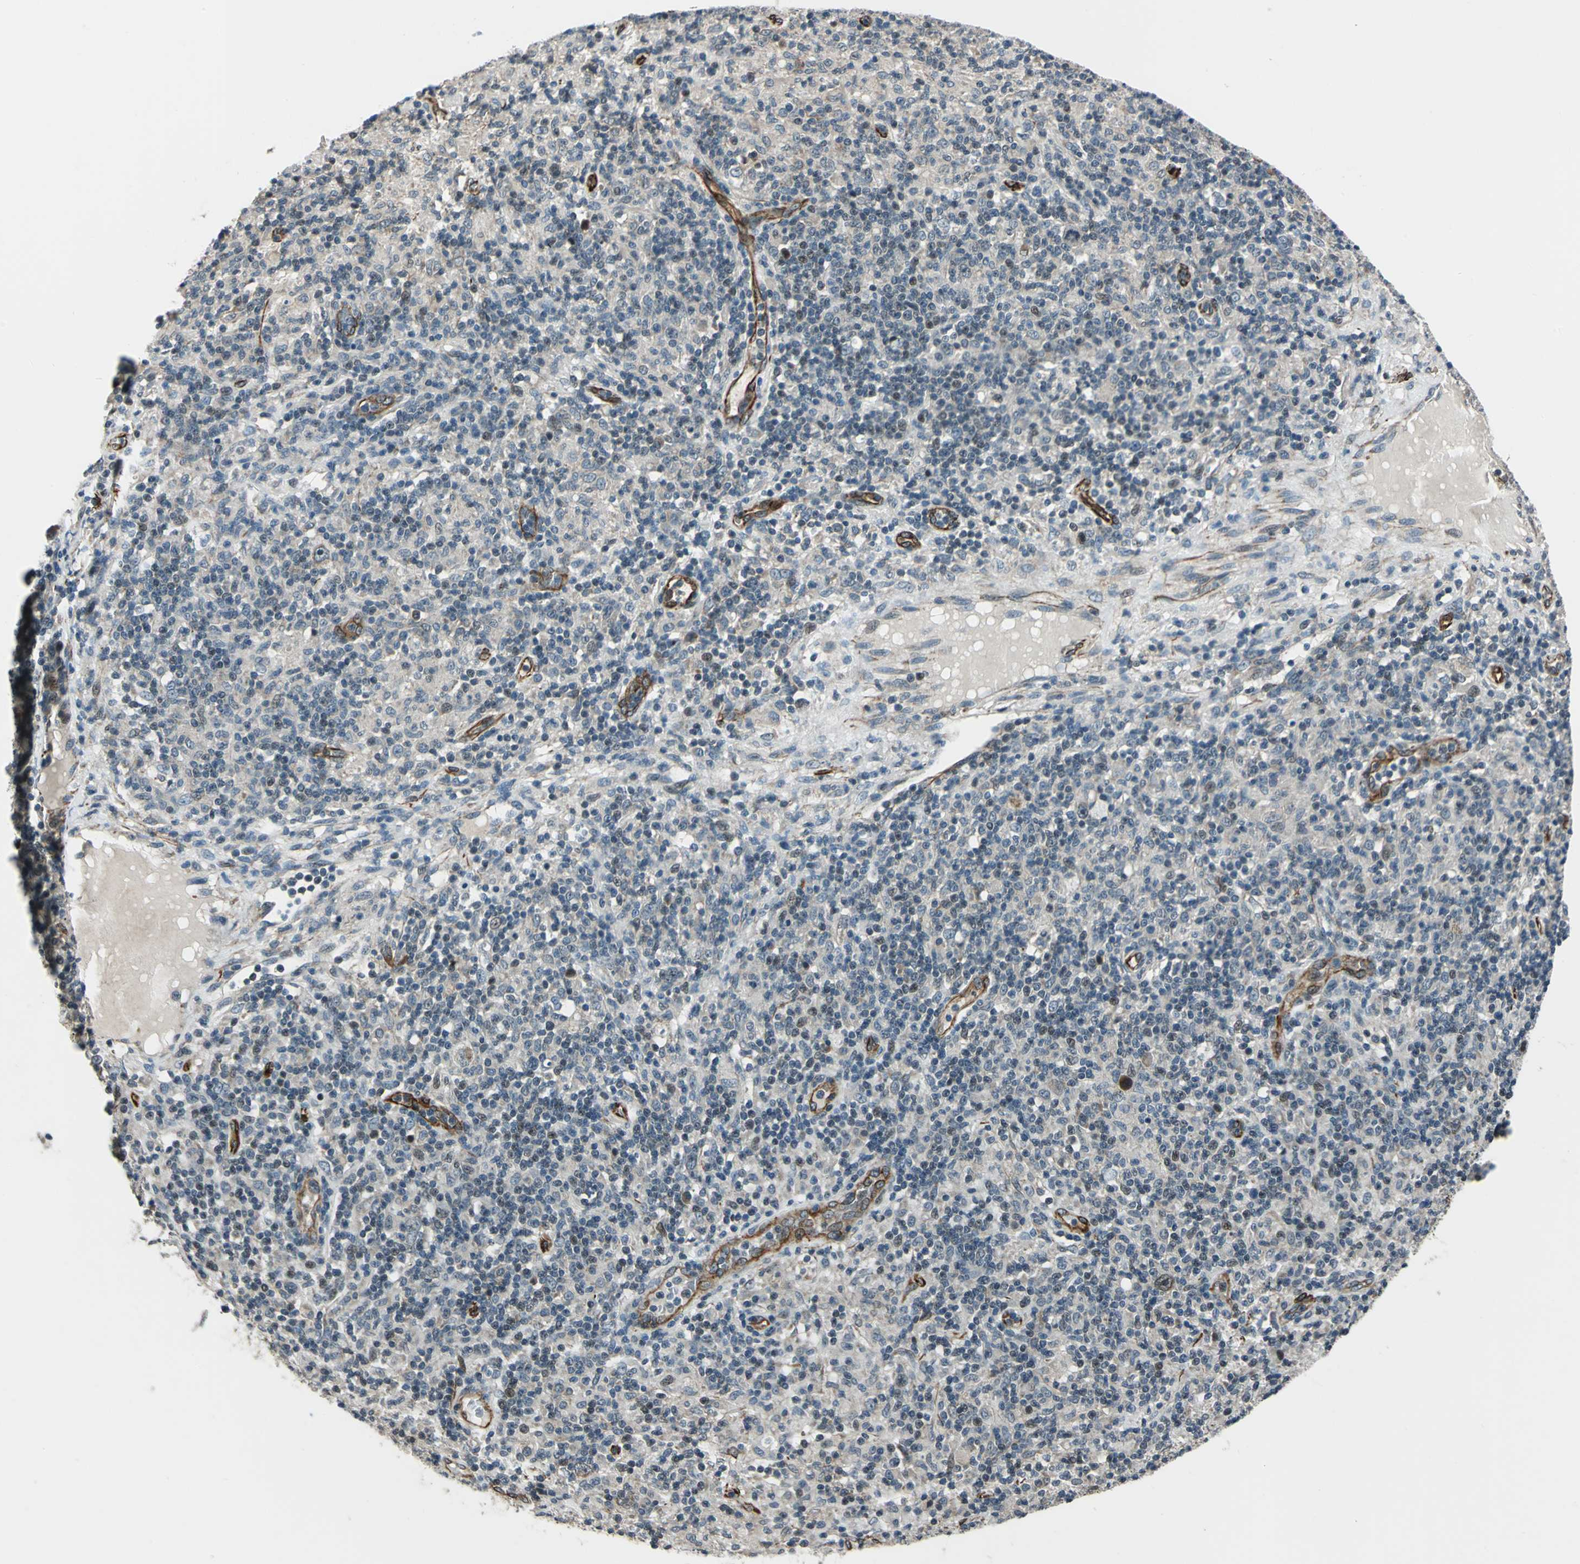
{"staining": {"intensity": "weak", "quantity": "<25%", "location": "nuclear"}, "tissue": "lymphoma", "cell_type": "Tumor cells", "image_type": "cancer", "snomed": [{"axis": "morphology", "description": "Hodgkin's disease, NOS"}, {"axis": "topography", "description": "Lymph node"}], "caption": "Tumor cells show no significant protein staining in lymphoma.", "gene": "EXD2", "patient": {"sex": "male", "age": 70}}